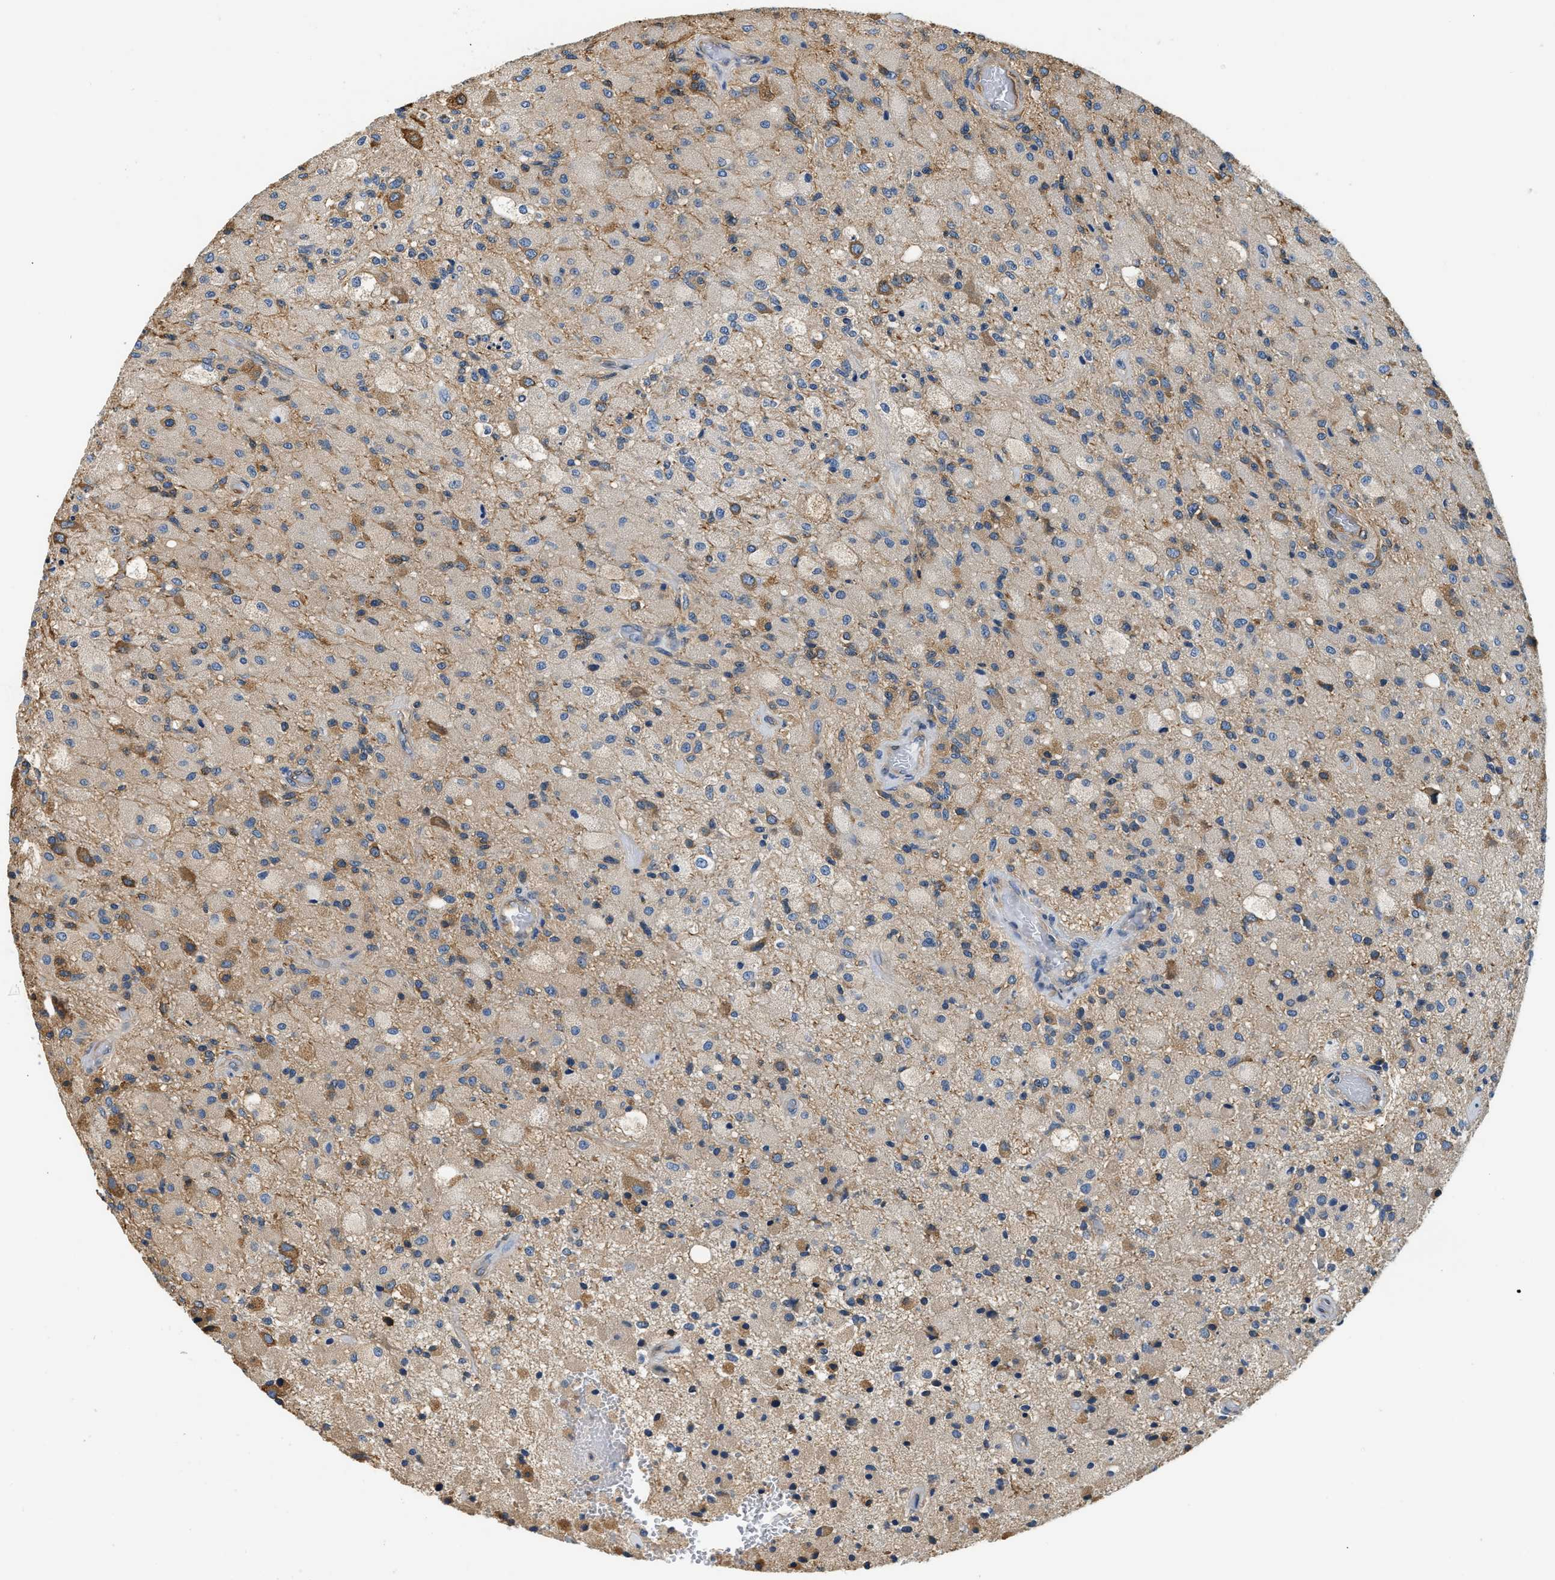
{"staining": {"intensity": "weak", "quantity": "25%-75%", "location": "cytoplasmic/membranous"}, "tissue": "glioma", "cell_type": "Tumor cells", "image_type": "cancer", "snomed": [{"axis": "morphology", "description": "Normal tissue, NOS"}, {"axis": "morphology", "description": "Glioma, malignant, High grade"}, {"axis": "topography", "description": "Cerebral cortex"}], "caption": "A histopathology image of malignant high-grade glioma stained for a protein demonstrates weak cytoplasmic/membranous brown staining in tumor cells. (brown staining indicates protein expression, while blue staining denotes nuclei).", "gene": "PPP2R1B", "patient": {"sex": "male", "age": 77}}